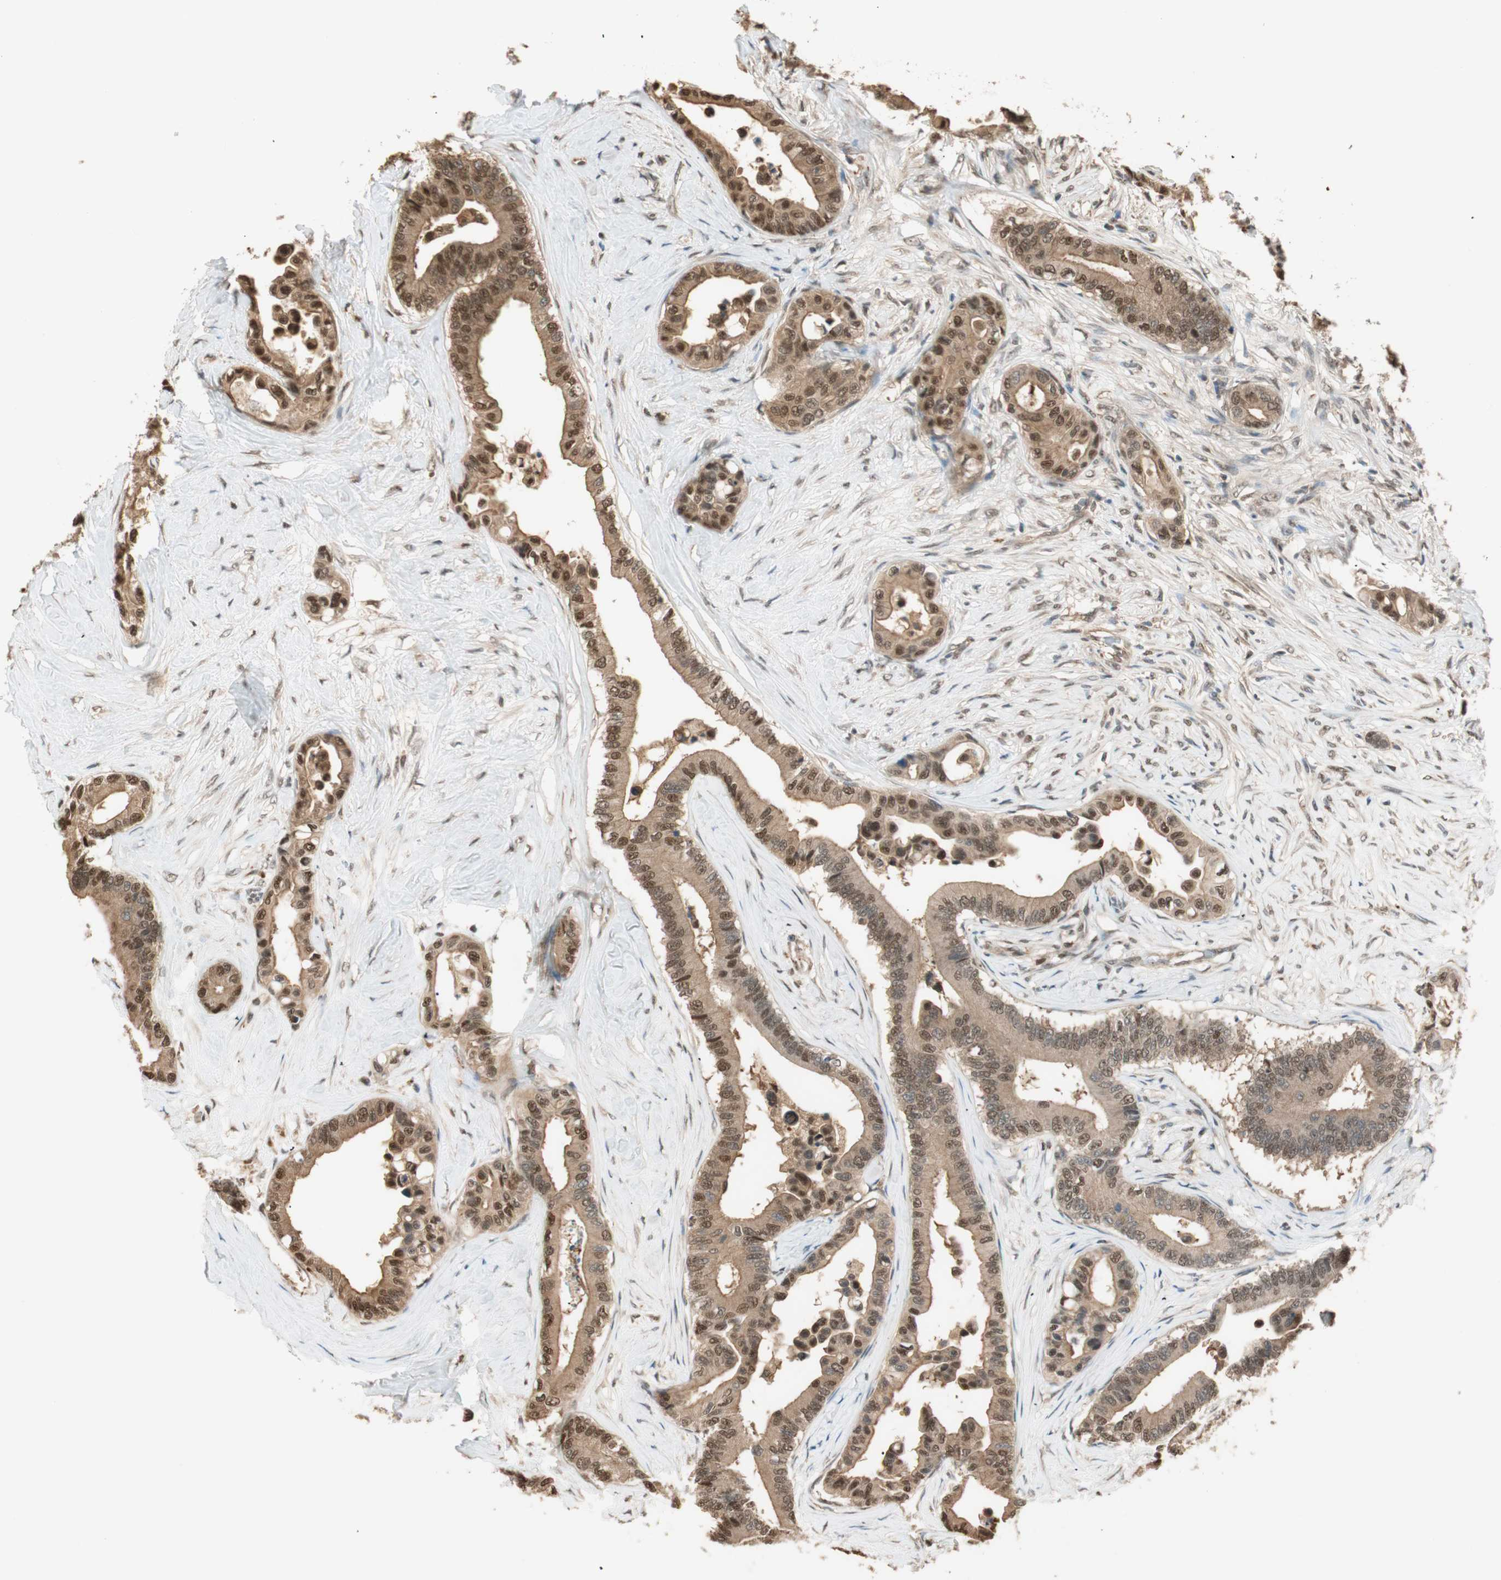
{"staining": {"intensity": "moderate", "quantity": ">75%", "location": "cytoplasmic/membranous,nuclear"}, "tissue": "colorectal cancer", "cell_type": "Tumor cells", "image_type": "cancer", "snomed": [{"axis": "morphology", "description": "Normal tissue, NOS"}, {"axis": "morphology", "description": "Adenocarcinoma, NOS"}, {"axis": "topography", "description": "Colon"}], "caption": "Tumor cells show medium levels of moderate cytoplasmic/membranous and nuclear expression in approximately >75% of cells in colorectal cancer.", "gene": "ZNF443", "patient": {"sex": "male", "age": 82}}